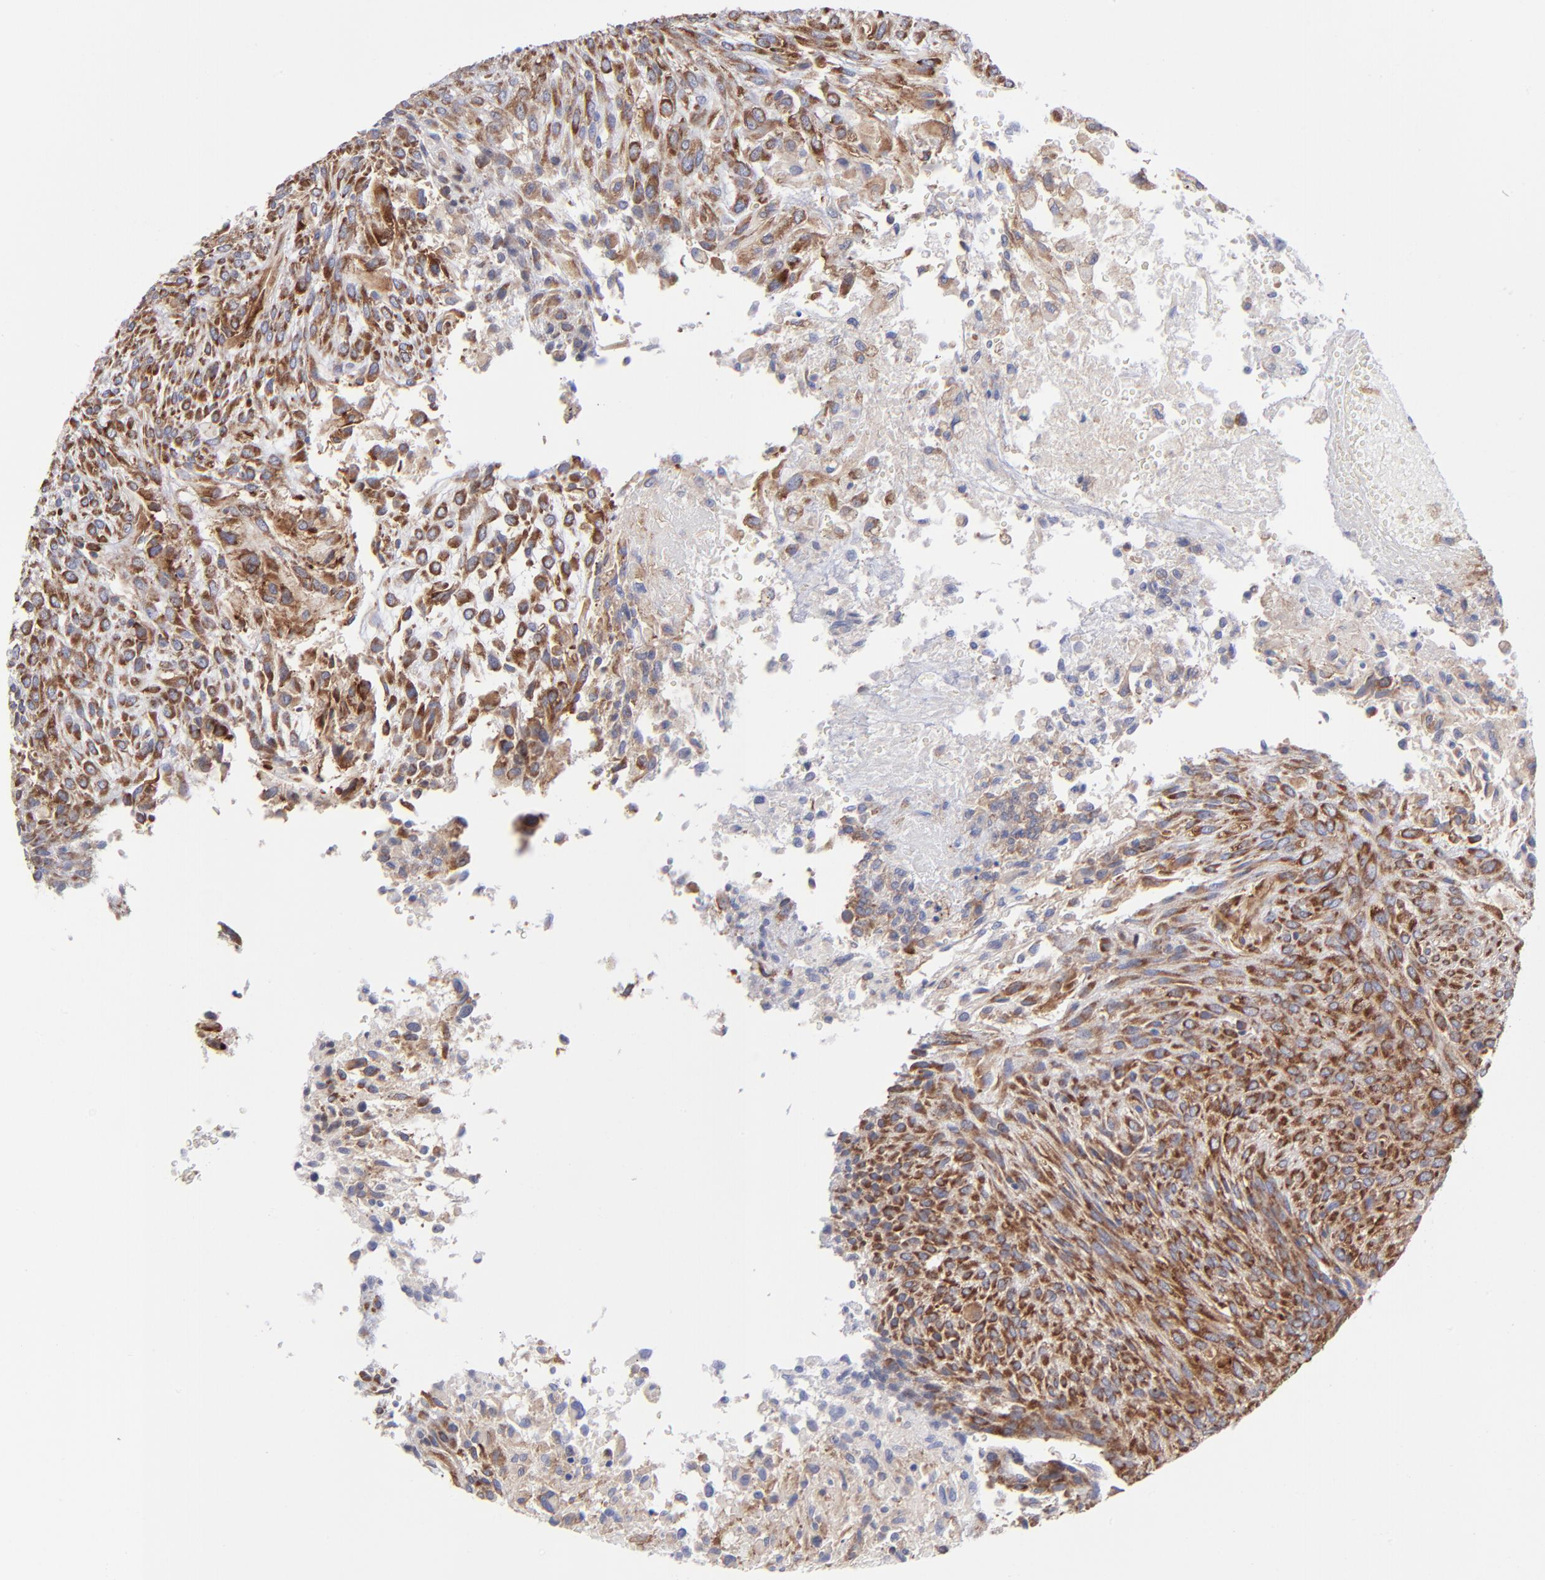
{"staining": {"intensity": "strong", "quantity": ">75%", "location": "cytoplasmic/membranous"}, "tissue": "glioma", "cell_type": "Tumor cells", "image_type": "cancer", "snomed": [{"axis": "morphology", "description": "Glioma, malignant, High grade"}, {"axis": "topography", "description": "Cerebral cortex"}], "caption": "Immunohistochemistry staining of glioma, which demonstrates high levels of strong cytoplasmic/membranous positivity in about >75% of tumor cells indicating strong cytoplasmic/membranous protein expression. The staining was performed using DAB (3,3'-diaminobenzidine) (brown) for protein detection and nuclei were counterstained in hematoxylin (blue).", "gene": "EIF2AK2", "patient": {"sex": "female", "age": 55}}